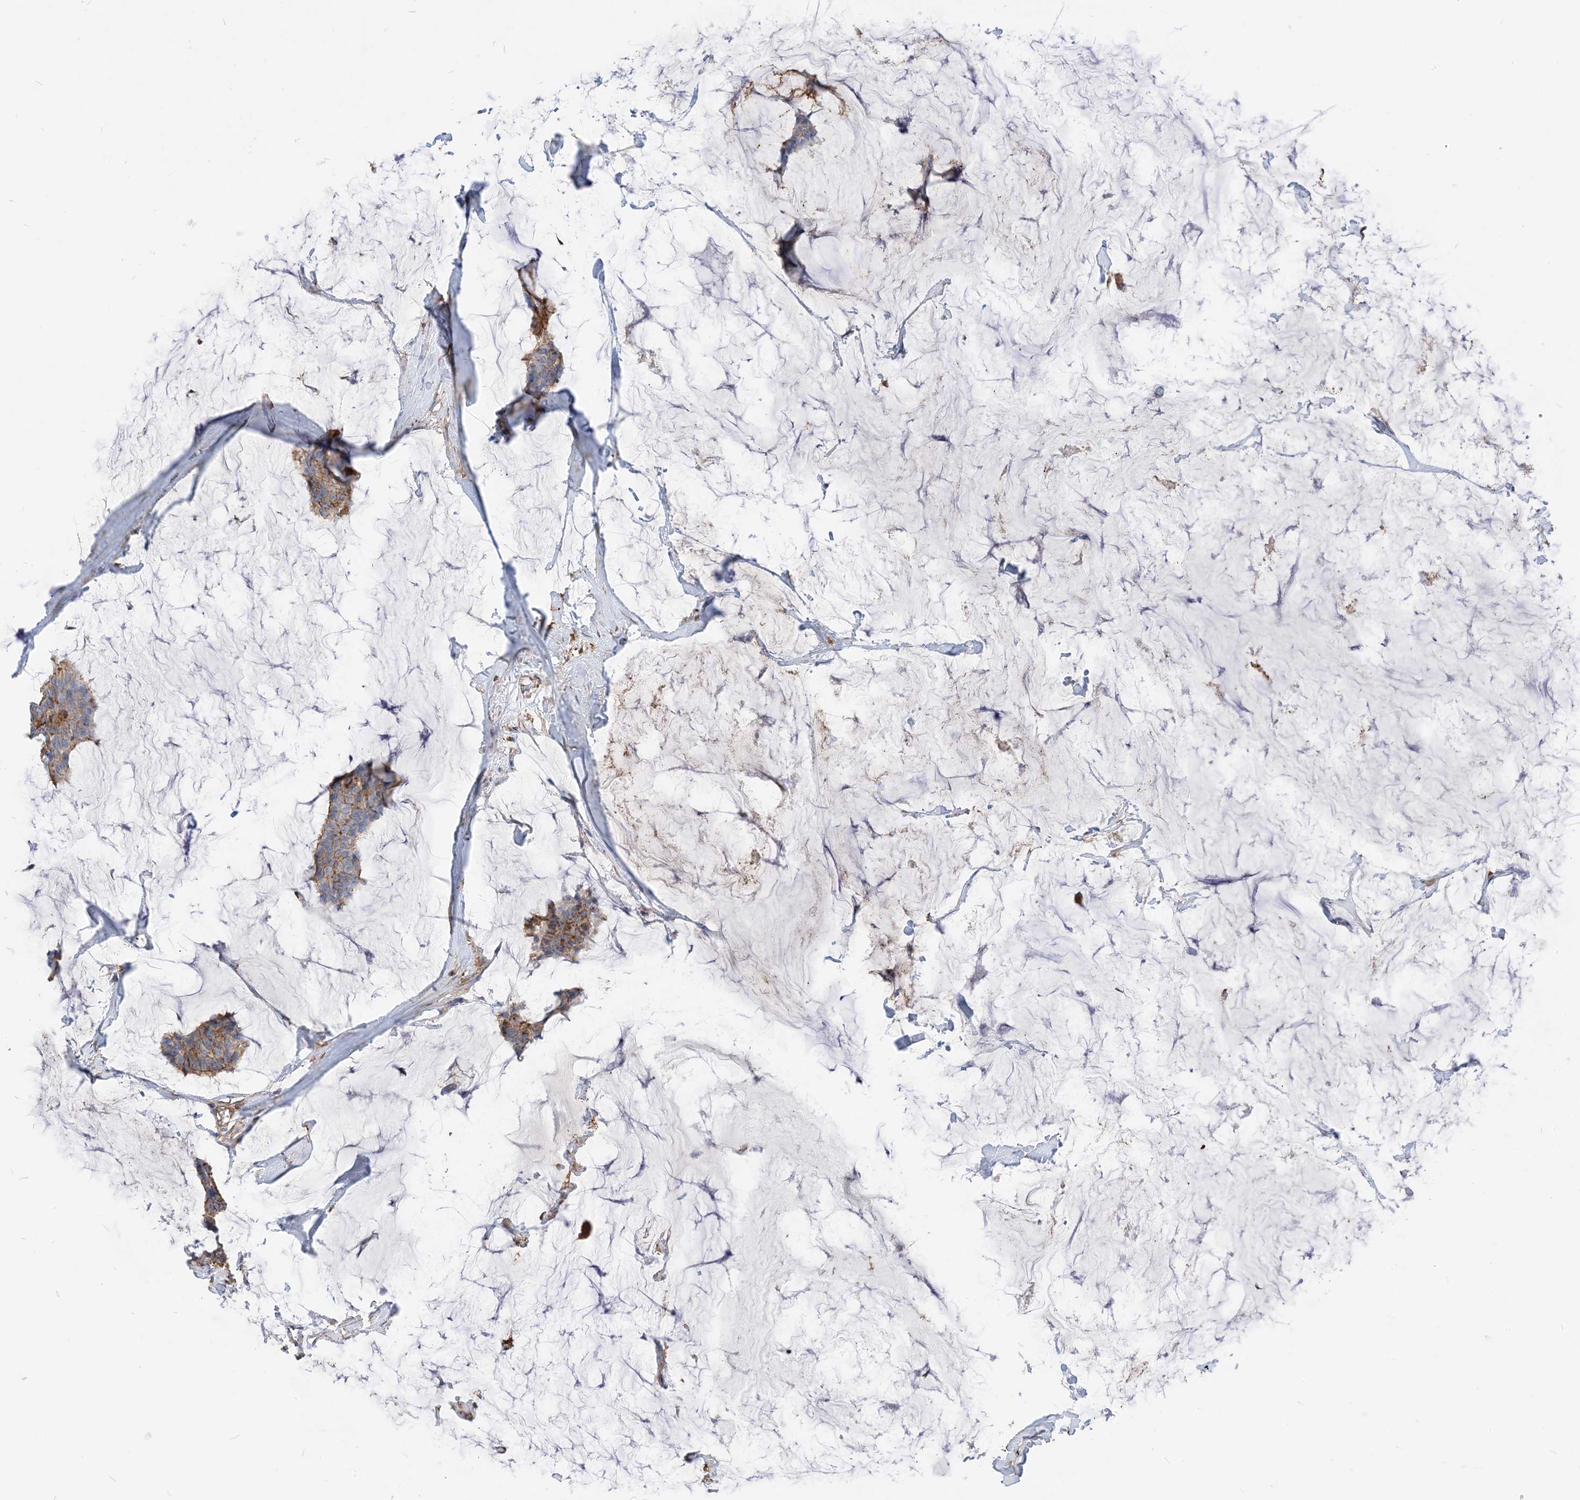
{"staining": {"intensity": "moderate", "quantity": "25%-75%", "location": "cytoplasmic/membranous"}, "tissue": "breast cancer", "cell_type": "Tumor cells", "image_type": "cancer", "snomed": [{"axis": "morphology", "description": "Duct carcinoma"}, {"axis": "topography", "description": "Breast"}], "caption": "Breast cancer tissue exhibits moderate cytoplasmic/membranous positivity in approximately 25%-75% of tumor cells (DAB = brown stain, brightfield microscopy at high magnification).", "gene": "PARVG", "patient": {"sex": "female", "age": 93}}